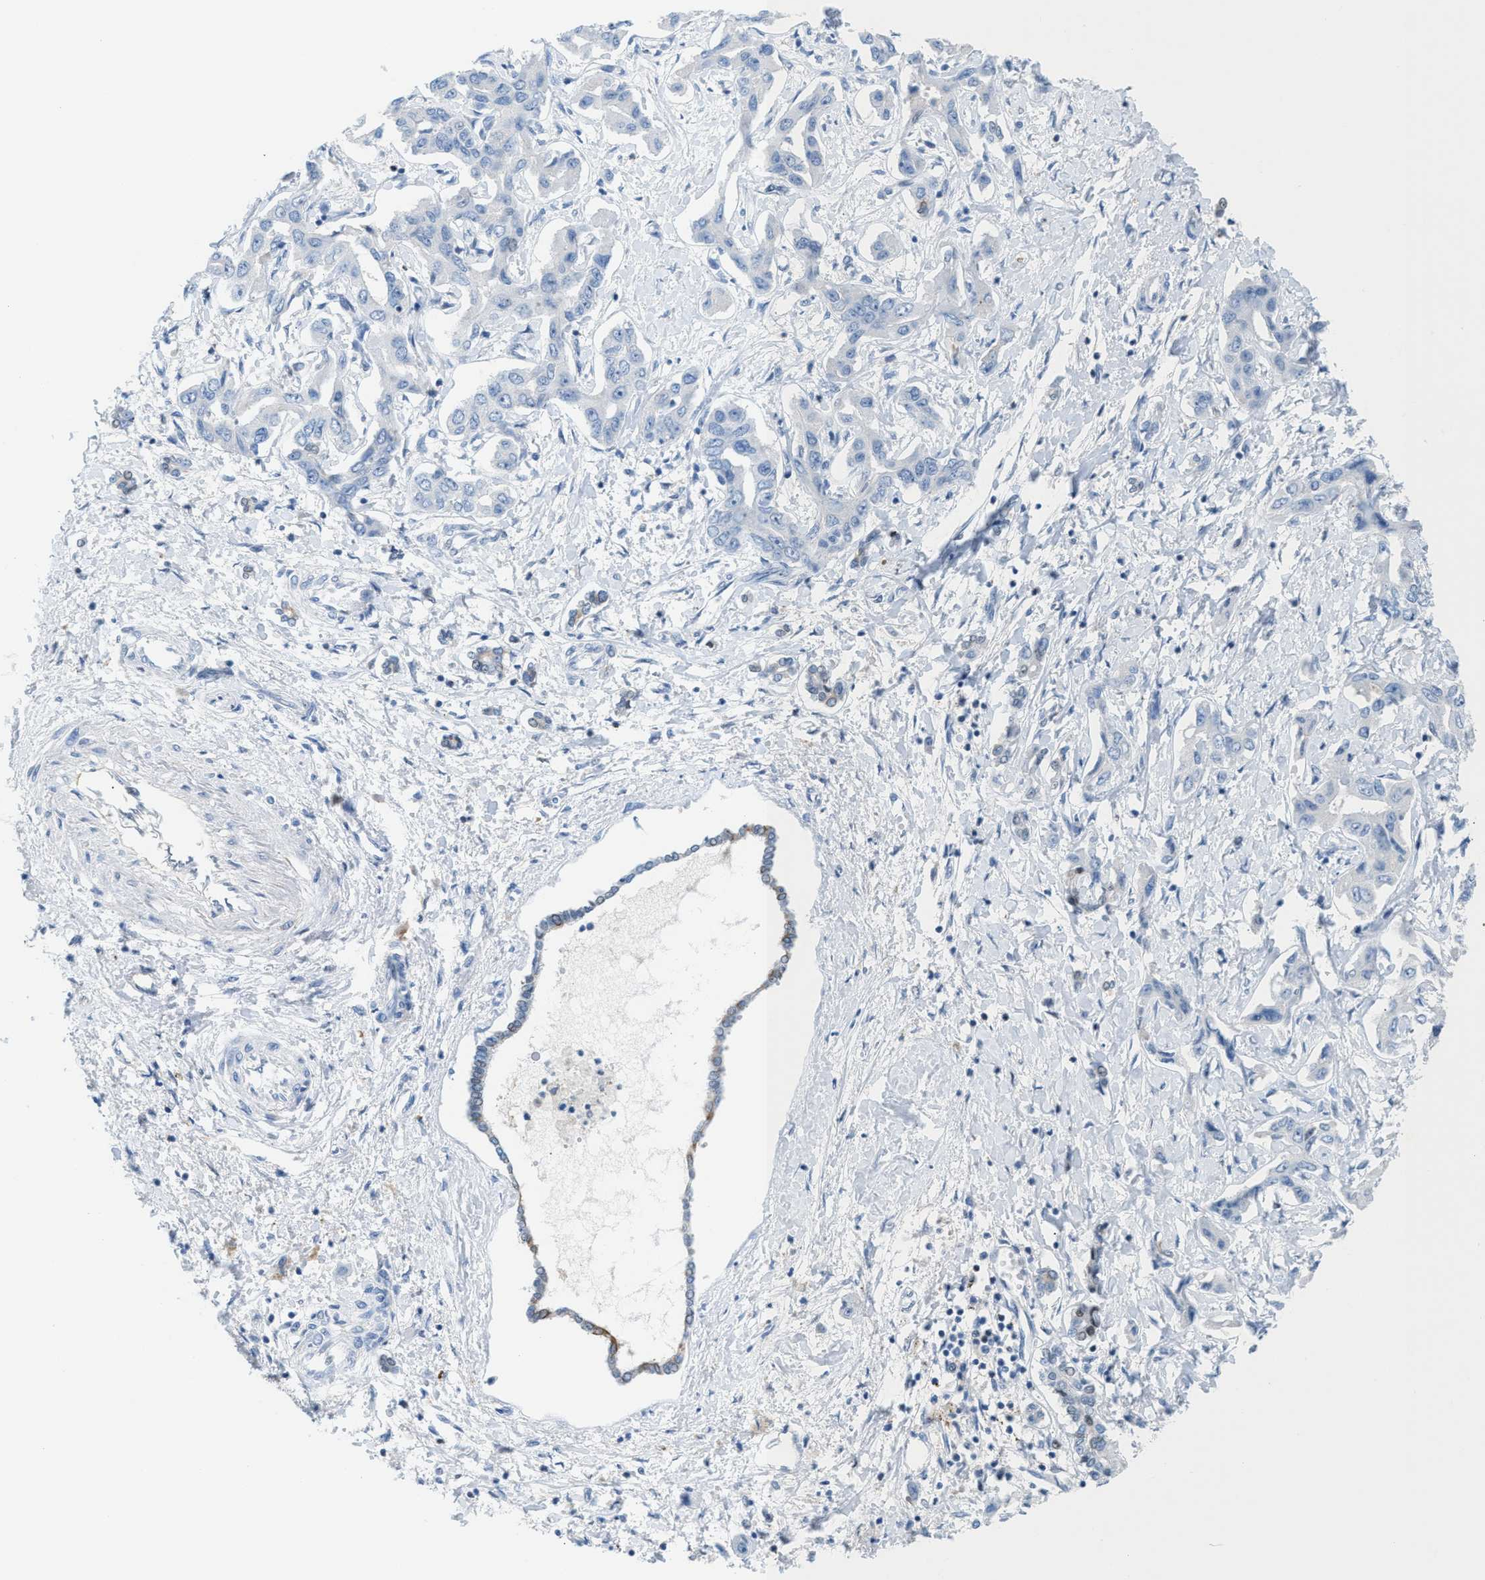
{"staining": {"intensity": "negative", "quantity": "none", "location": "none"}, "tissue": "liver cancer", "cell_type": "Tumor cells", "image_type": "cancer", "snomed": [{"axis": "morphology", "description": "Cholangiocarcinoma"}, {"axis": "topography", "description": "Liver"}], "caption": "Immunohistochemistry (IHC) histopathology image of liver cancer (cholangiocarcinoma) stained for a protein (brown), which demonstrates no expression in tumor cells.", "gene": "PPM1D", "patient": {"sex": "male", "age": 59}}